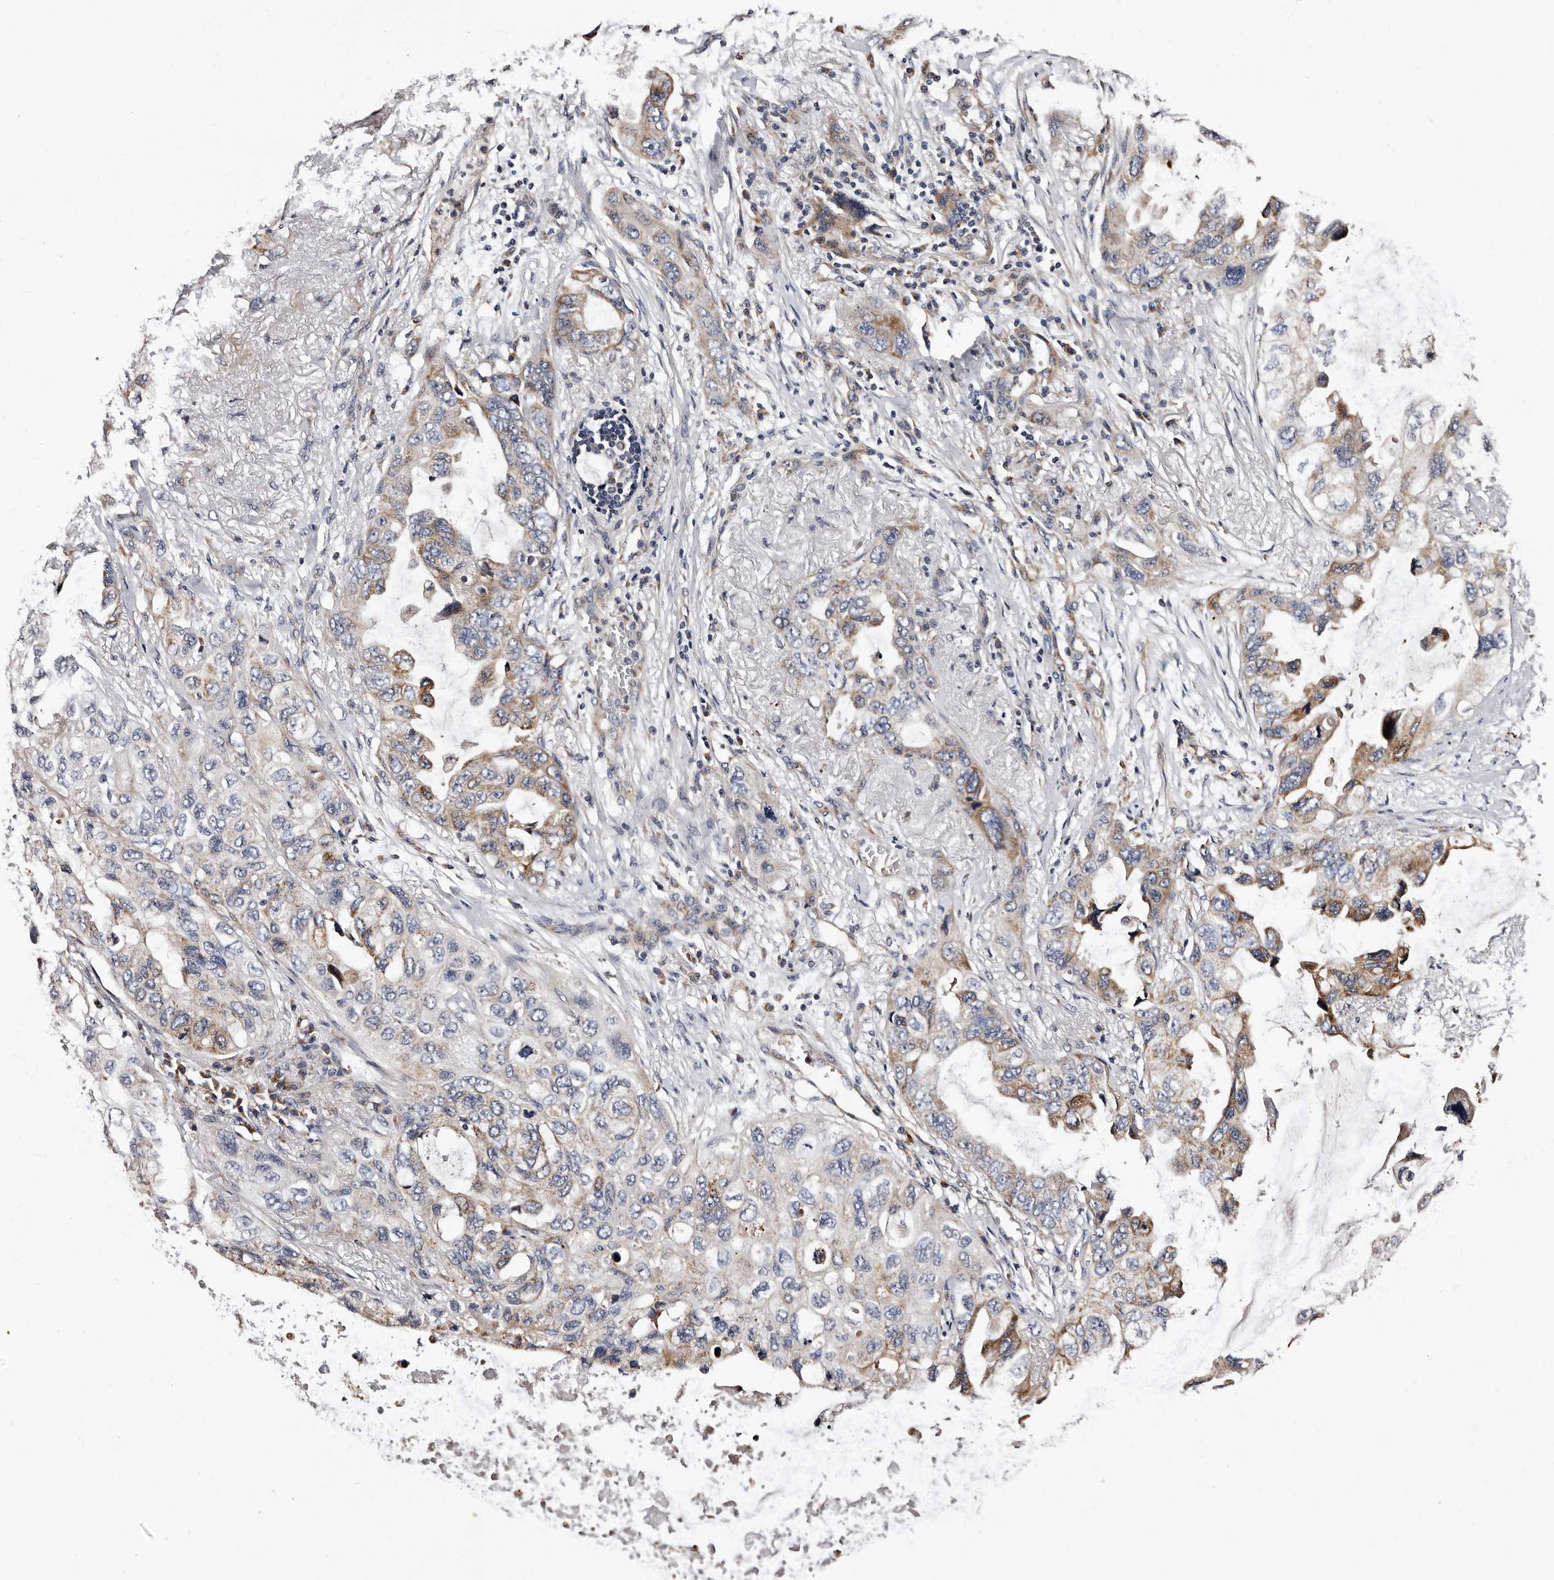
{"staining": {"intensity": "weak", "quantity": "25%-75%", "location": "cytoplasmic/membranous"}, "tissue": "lung cancer", "cell_type": "Tumor cells", "image_type": "cancer", "snomed": [{"axis": "morphology", "description": "Squamous cell carcinoma, NOS"}, {"axis": "topography", "description": "Lung"}], "caption": "Weak cytoplasmic/membranous expression is appreciated in approximately 25%-75% of tumor cells in squamous cell carcinoma (lung). Using DAB (3,3'-diaminobenzidine) (brown) and hematoxylin (blue) stains, captured at high magnification using brightfield microscopy.", "gene": "ADCK5", "patient": {"sex": "female", "age": 73}}